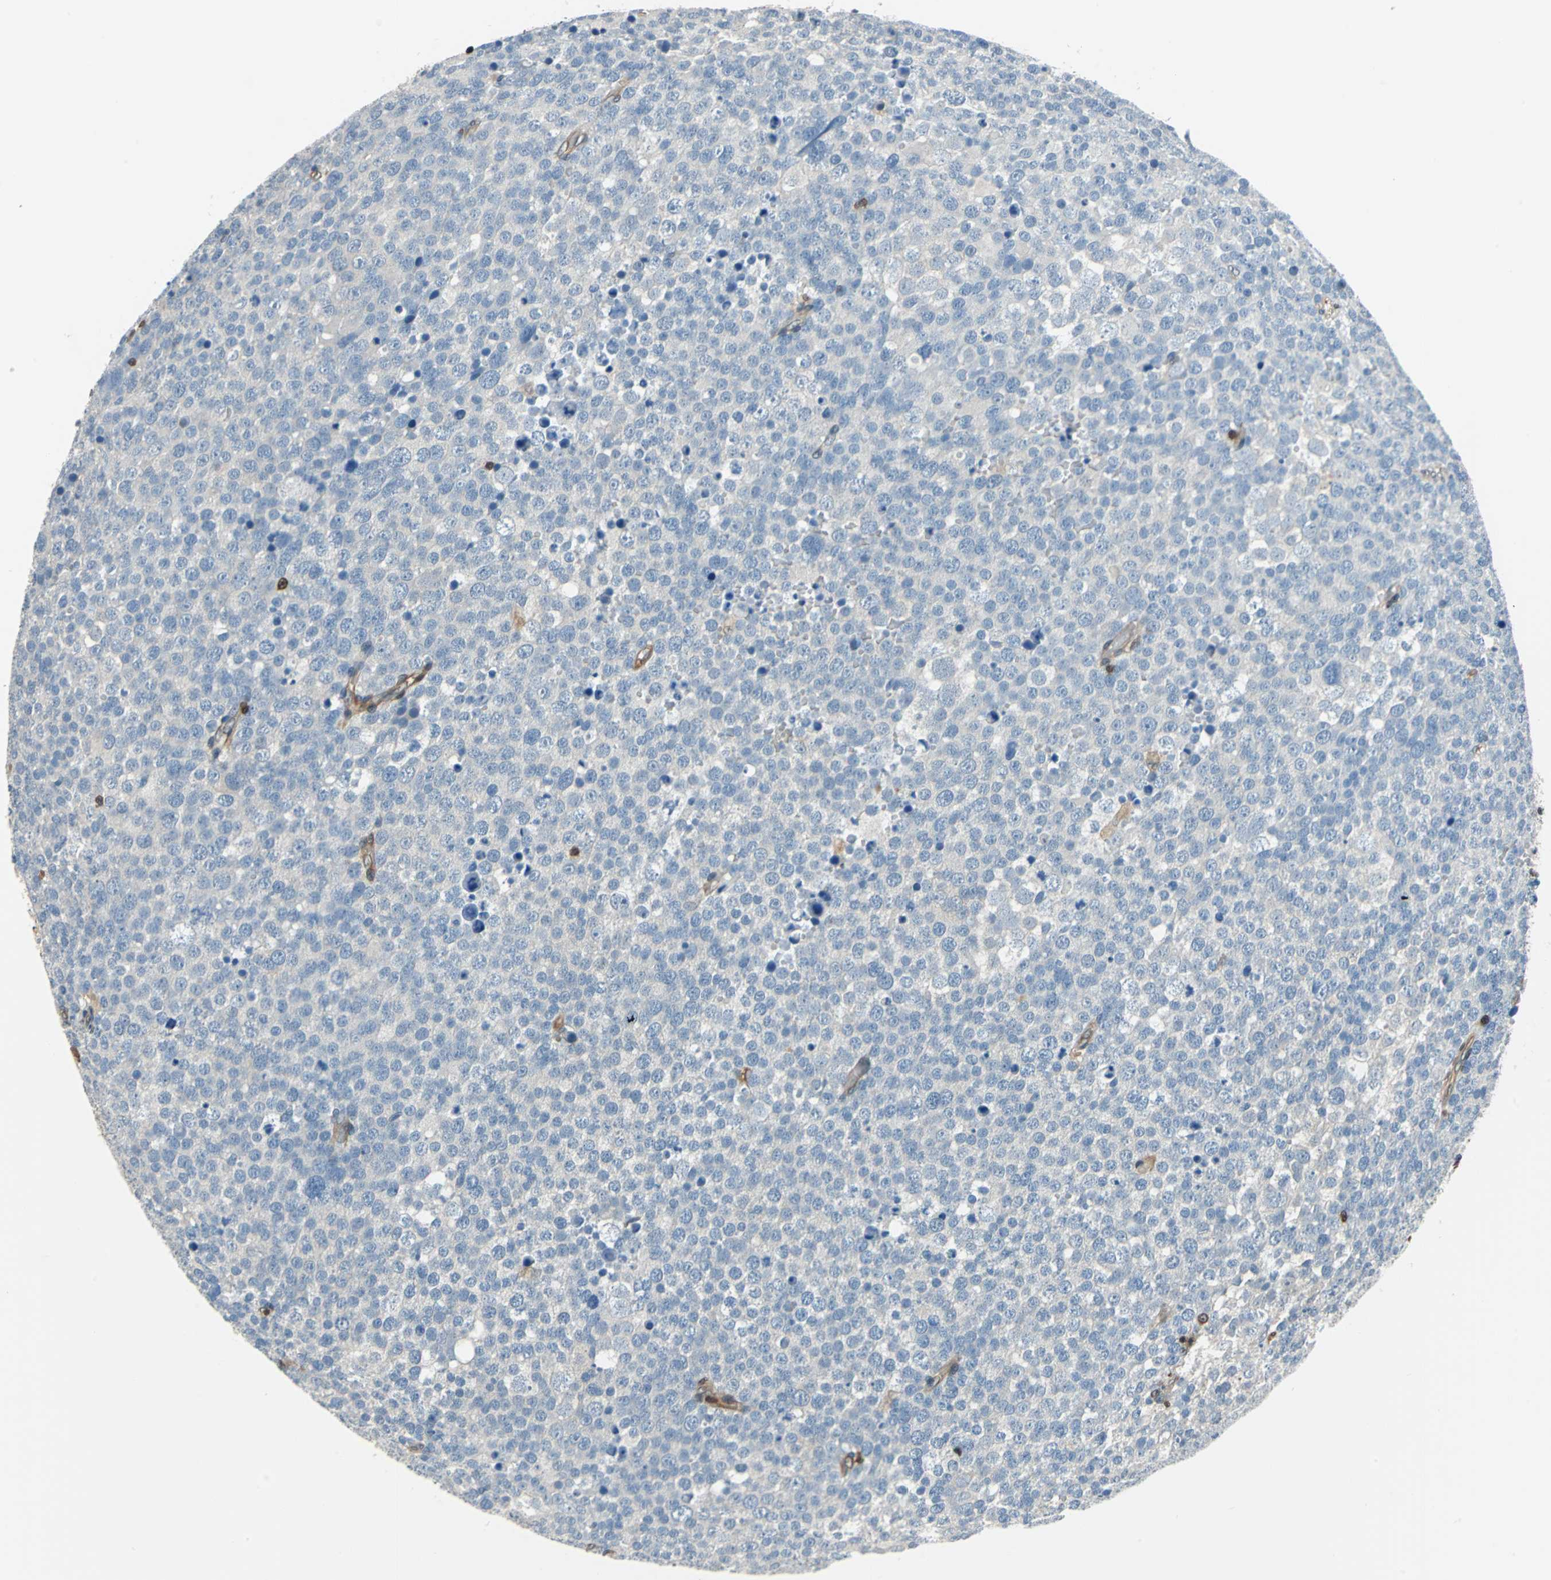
{"staining": {"intensity": "negative", "quantity": "none", "location": "none"}, "tissue": "testis cancer", "cell_type": "Tumor cells", "image_type": "cancer", "snomed": [{"axis": "morphology", "description": "Seminoma, NOS"}, {"axis": "topography", "description": "Testis"}], "caption": "This is an IHC image of testis cancer (seminoma). There is no positivity in tumor cells.", "gene": "PSME1", "patient": {"sex": "male", "age": 71}}